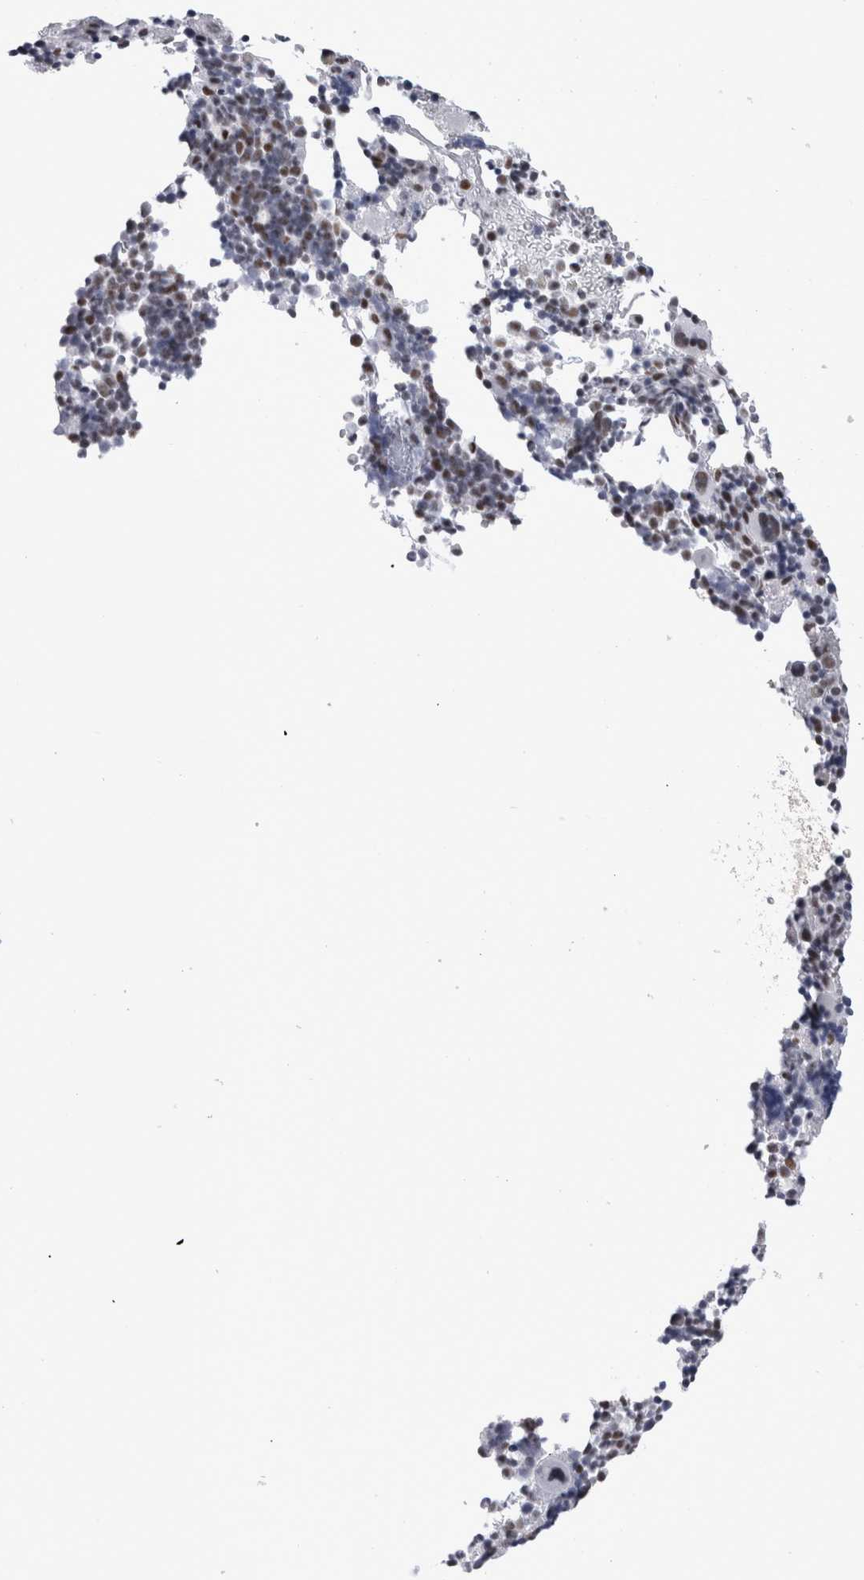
{"staining": {"intensity": "moderate", "quantity": "<25%", "location": "nuclear"}, "tissue": "bone marrow", "cell_type": "Hematopoietic cells", "image_type": "normal", "snomed": [{"axis": "morphology", "description": "Normal tissue, NOS"}, {"axis": "morphology", "description": "Inflammation, NOS"}, {"axis": "topography", "description": "Bone marrow"}], "caption": "Immunohistochemical staining of unremarkable bone marrow displays <25% levels of moderate nuclear protein positivity in about <25% of hematopoietic cells.", "gene": "API5", "patient": {"sex": "male", "age": 31}}